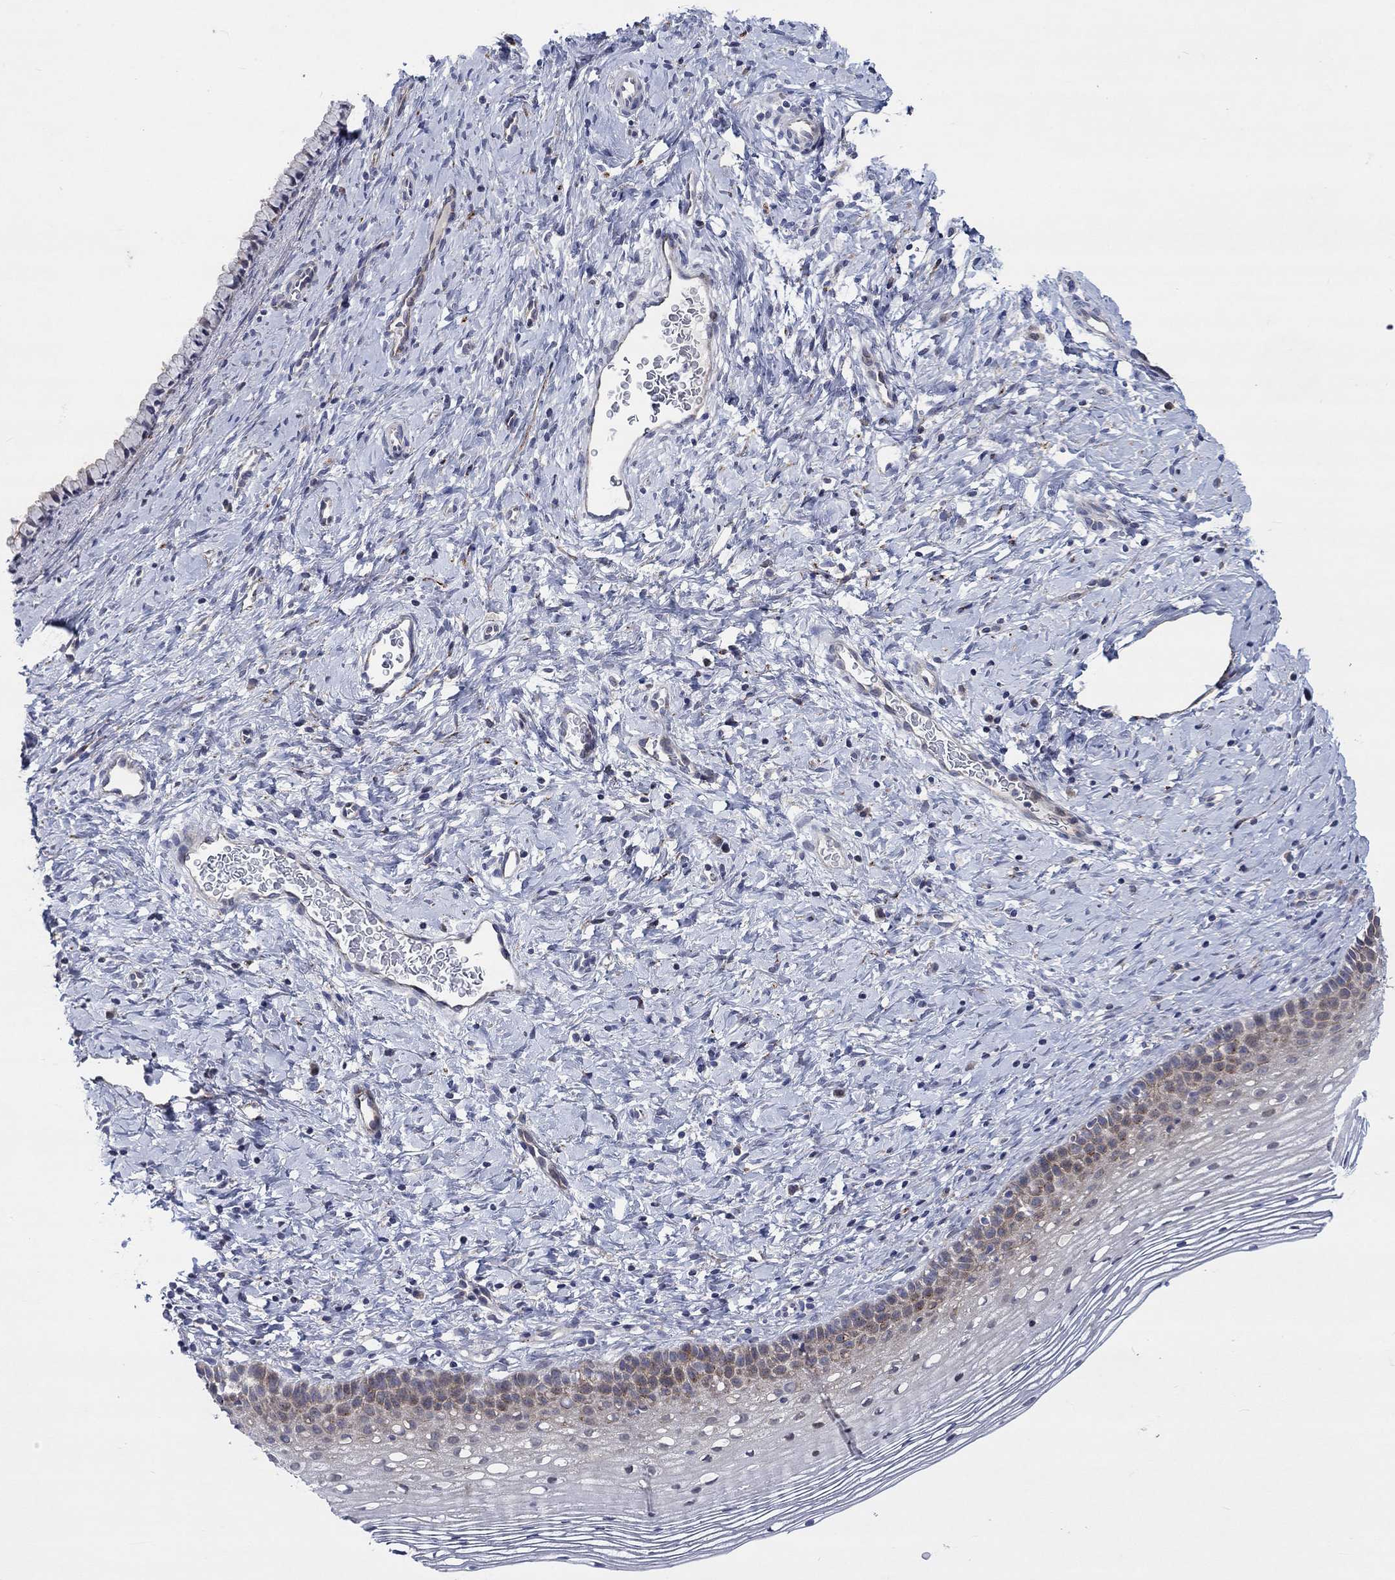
{"staining": {"intensity": "negative", "quantity": "none", "location": "none"}, "tissue": "cervix", "cell_type": "Glandular cells", "image_type": "normal", "snomed": [{"axis": "morphology", "description": "Normal tissue, NOS"}, {"axis": "topography", "description": "Cervix"}], "caption": "Glandular cells show no significant protein expression in benign cervix. (Stains: DAB immunohistochemistry (IHC) with hematoxylin counter stain, Microscopy: brightfield microscopy at high magnification).", "gene": "SLC35F2", "patient": {"sex": "female", "age": 39}}